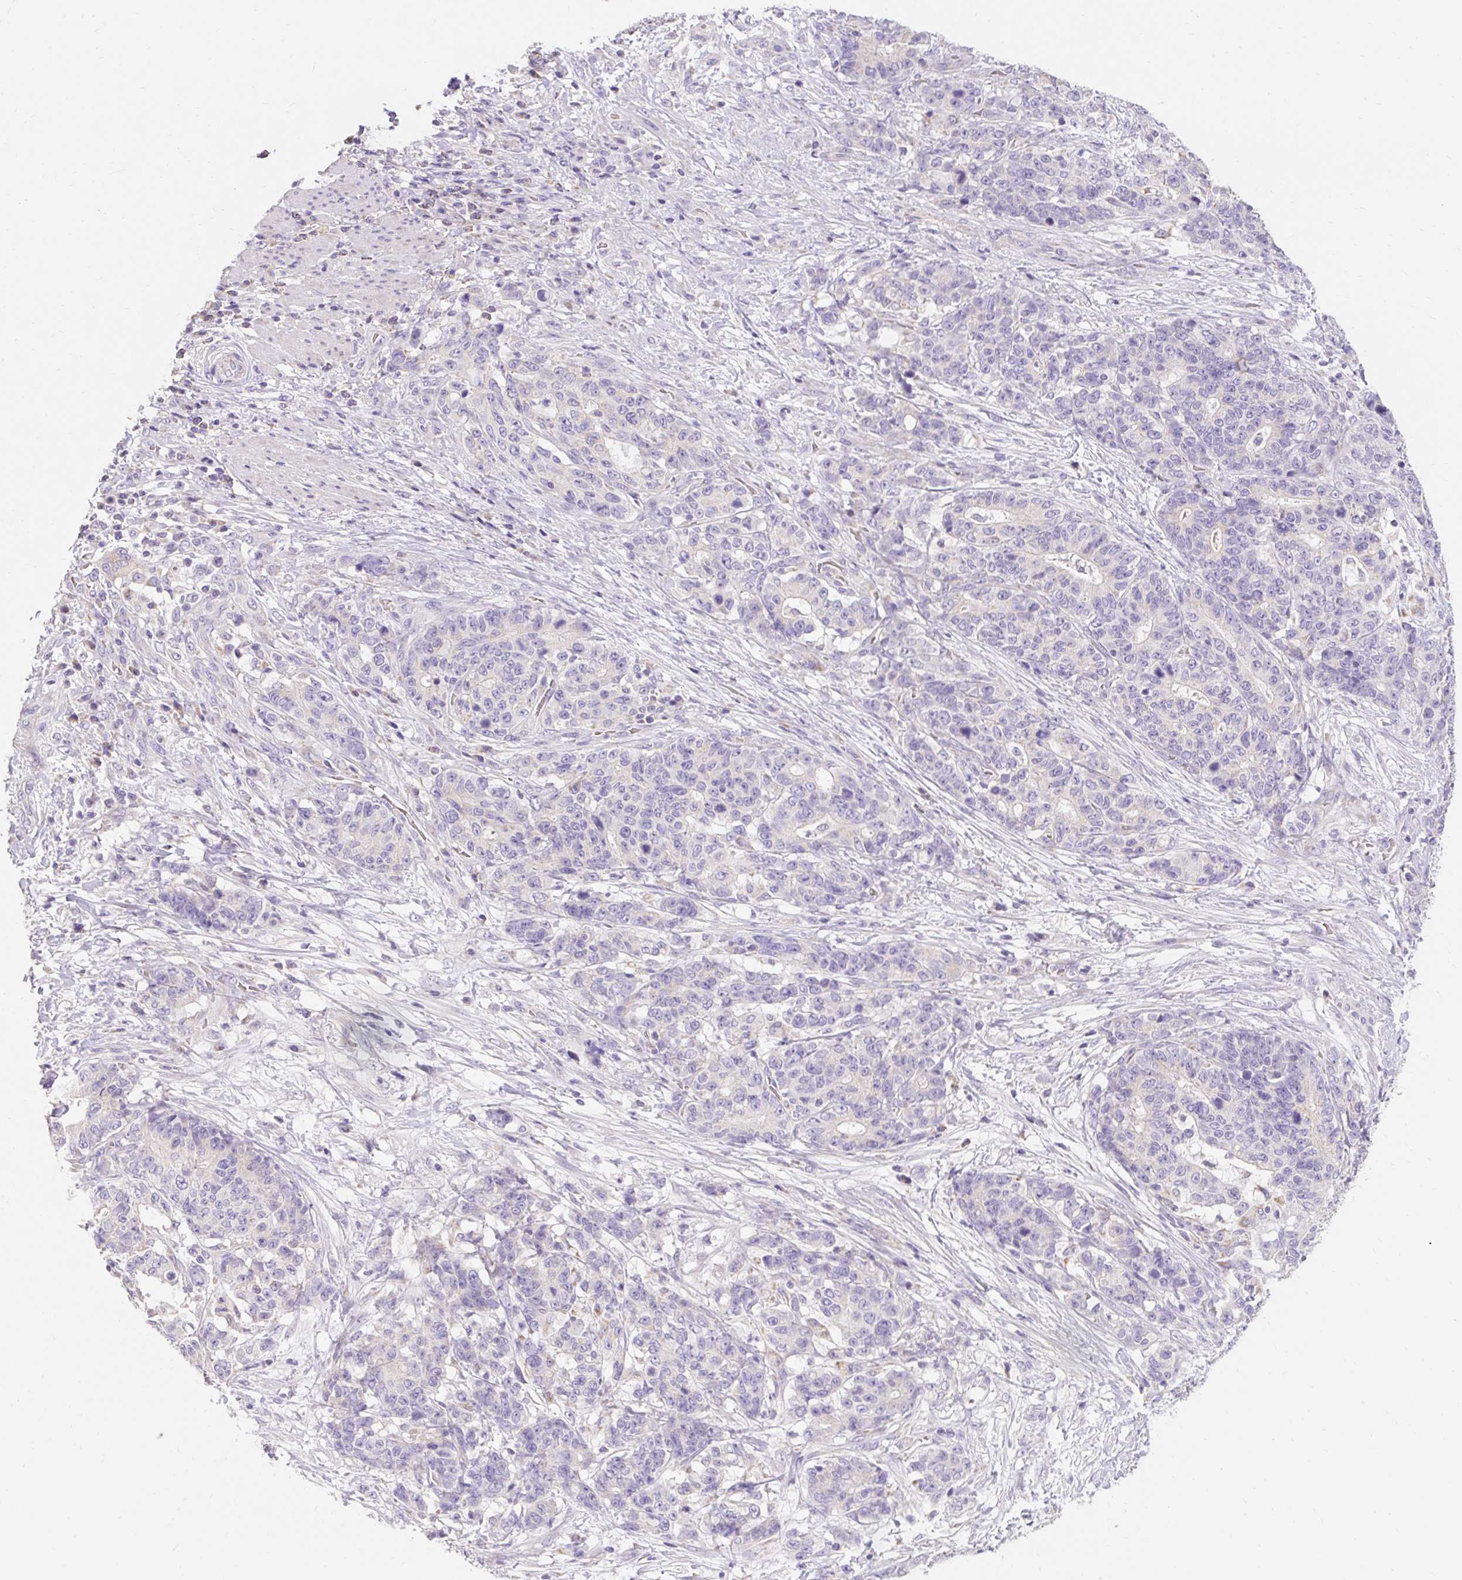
{"staining": {"intensity": "negative", "quantity": "none", "location": "none"}, "tissue": "stomach cancer", "cell_type": "Tumor cells", "image_type": "cancer", "snomed": [{"axis": "morphology", "description": "Normal tissue, NOS"}, {"axis": "morphology", "description": "Adenocarcinoma, NOS"}, {"axis": "topography", "description": "Stomach"}], "caption": "The micrograph displays no significant staining in tumor cells of stomach adenocarcinoma.", "gene": "PMAIP1", "patient": {"sex": "female", "age": 64}}